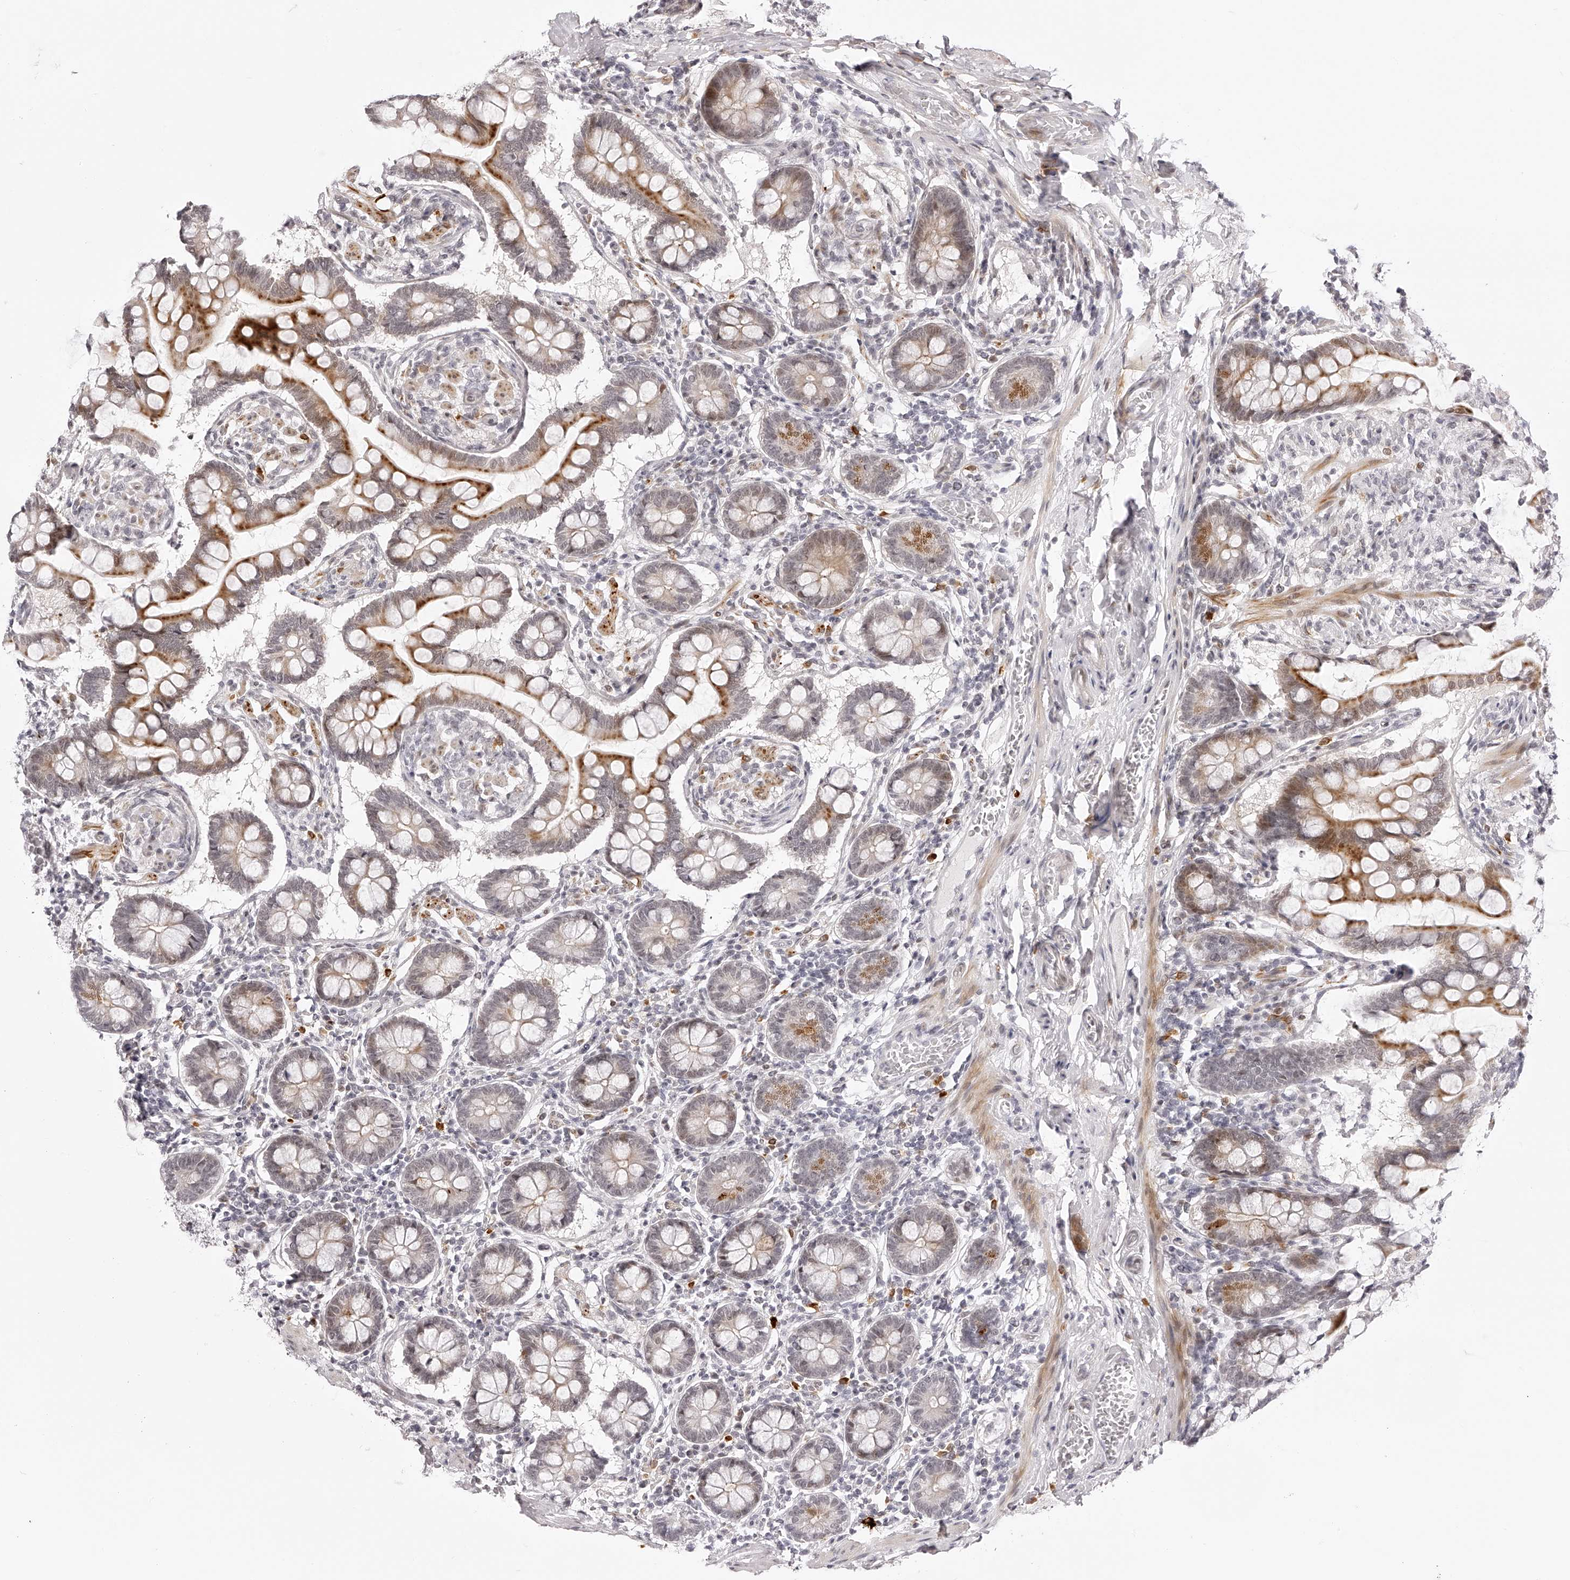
{"staining": {"intensity": "strong", "quantity": "25%-75%", "location": "cytoplasmic/membranous,nuclear"}, "tissue": "small intestine", "cell_type": "Glandular cells", "image_type": "normal", "snomed": [{"axis": "morphology", "description": "Normal tissue, NOS"}, {"axis": "topography", "description": "Small intestine"}], "caption": "DAB immunohistochemical staining of normal human small intestine shows strong cytoplasmic/membranous,nuclear protein positivity in about 25%-75% of glandular cells.", "gene": "PLEKHG1", "patient": {"sex": "male", "age": 41}}